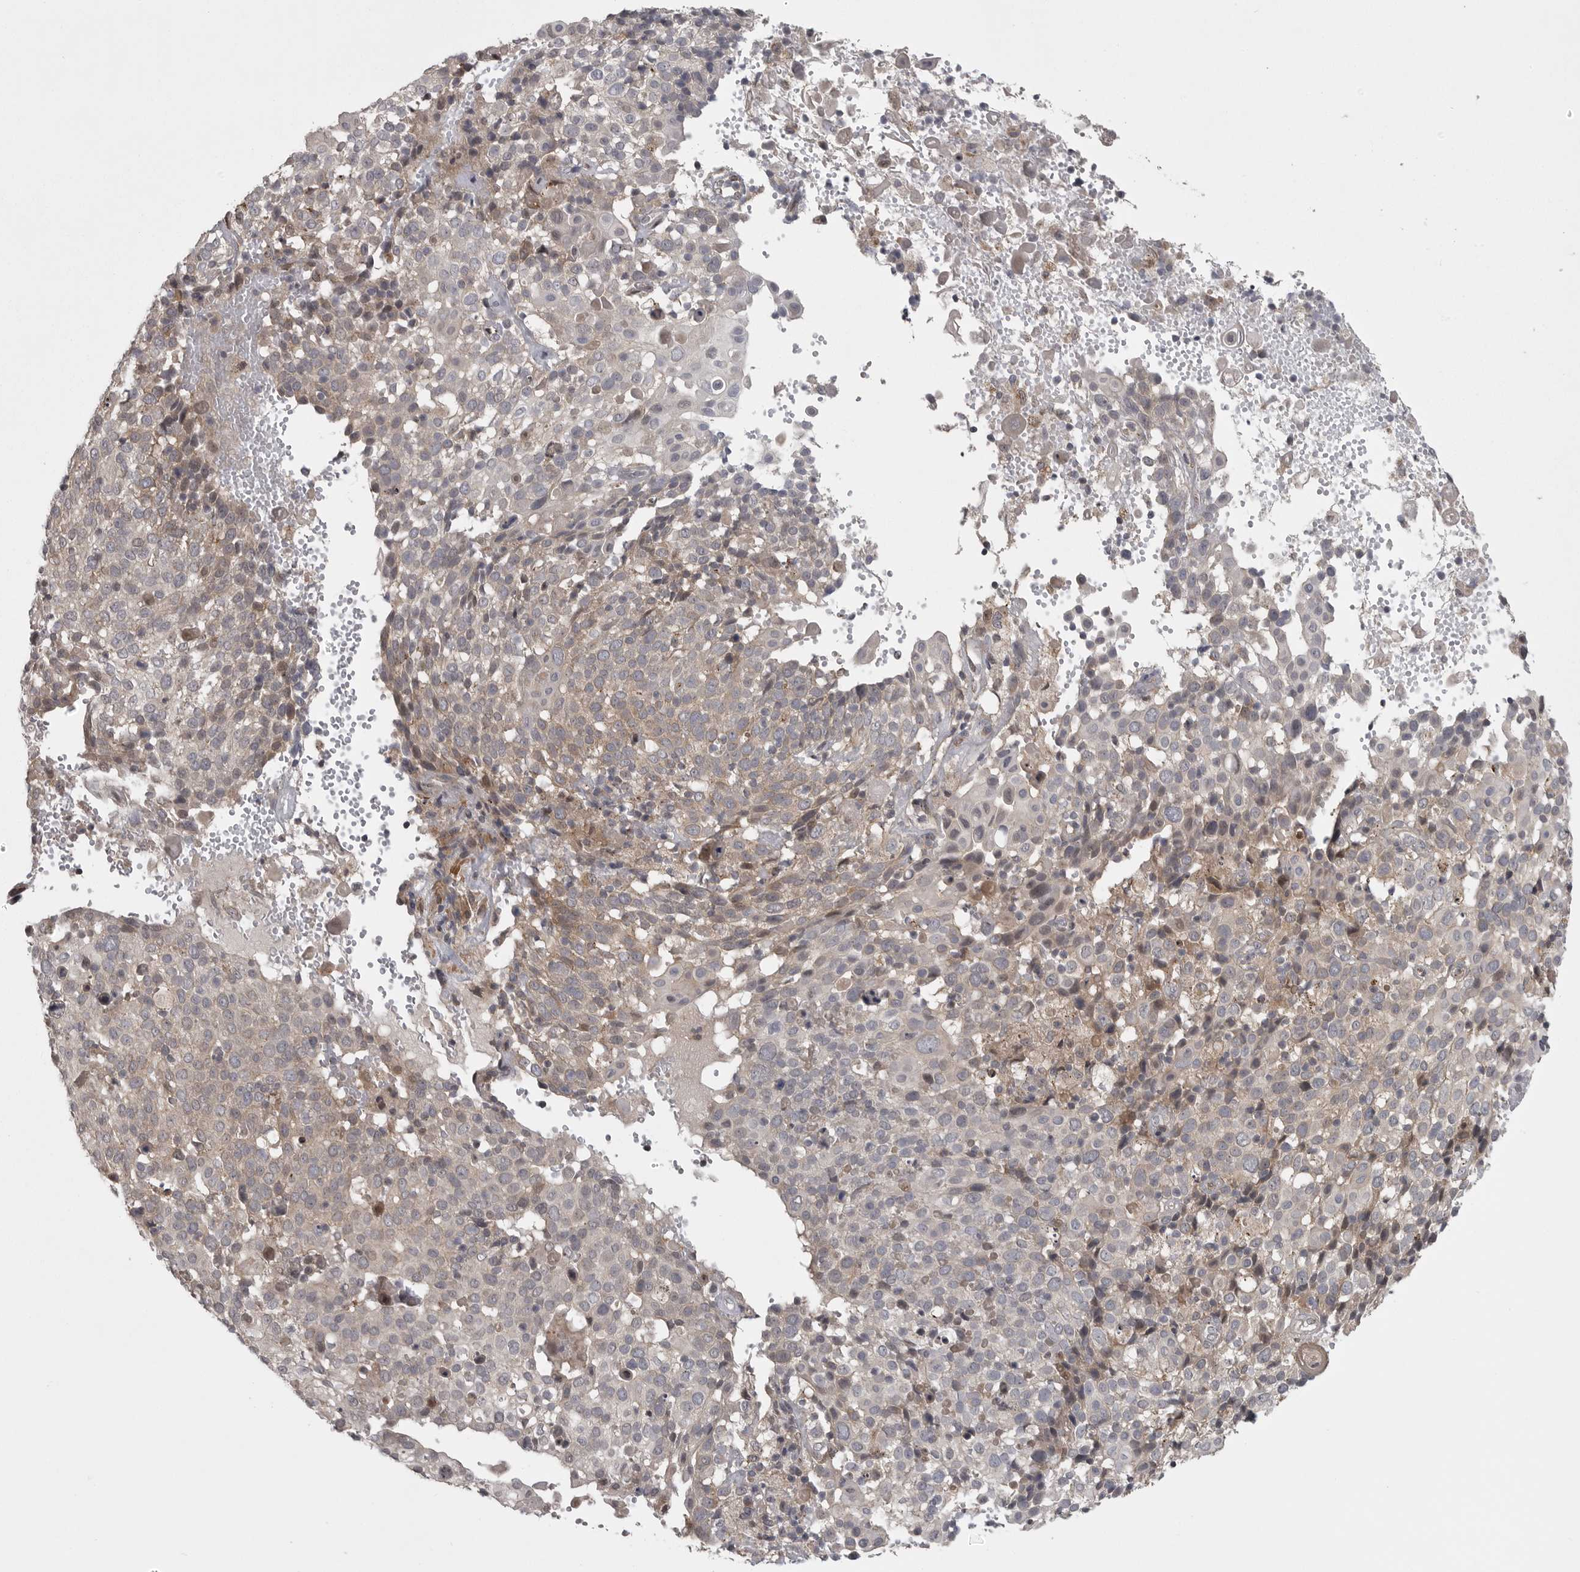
{"staining": {"intensity": "weak", "quantity": "<25%", "location": "cytoplasmic/membranous"}, "tissue": "cervical cancer", "cell_type": "Tumor cells", "image_type": "cancer", "snomed": [{"axis": "morphology", "description": "Squamous cell carcinoma, NOS"}, {"axis": "topography", "description": "Cervix"}], "caption": "Protein analysis of cervical cancer (squamous cell carcinoma) reveals no significant expression in tumor cells.", "gene": "PPP1R9A", "patient": {"sex": "female", "age": 74}}